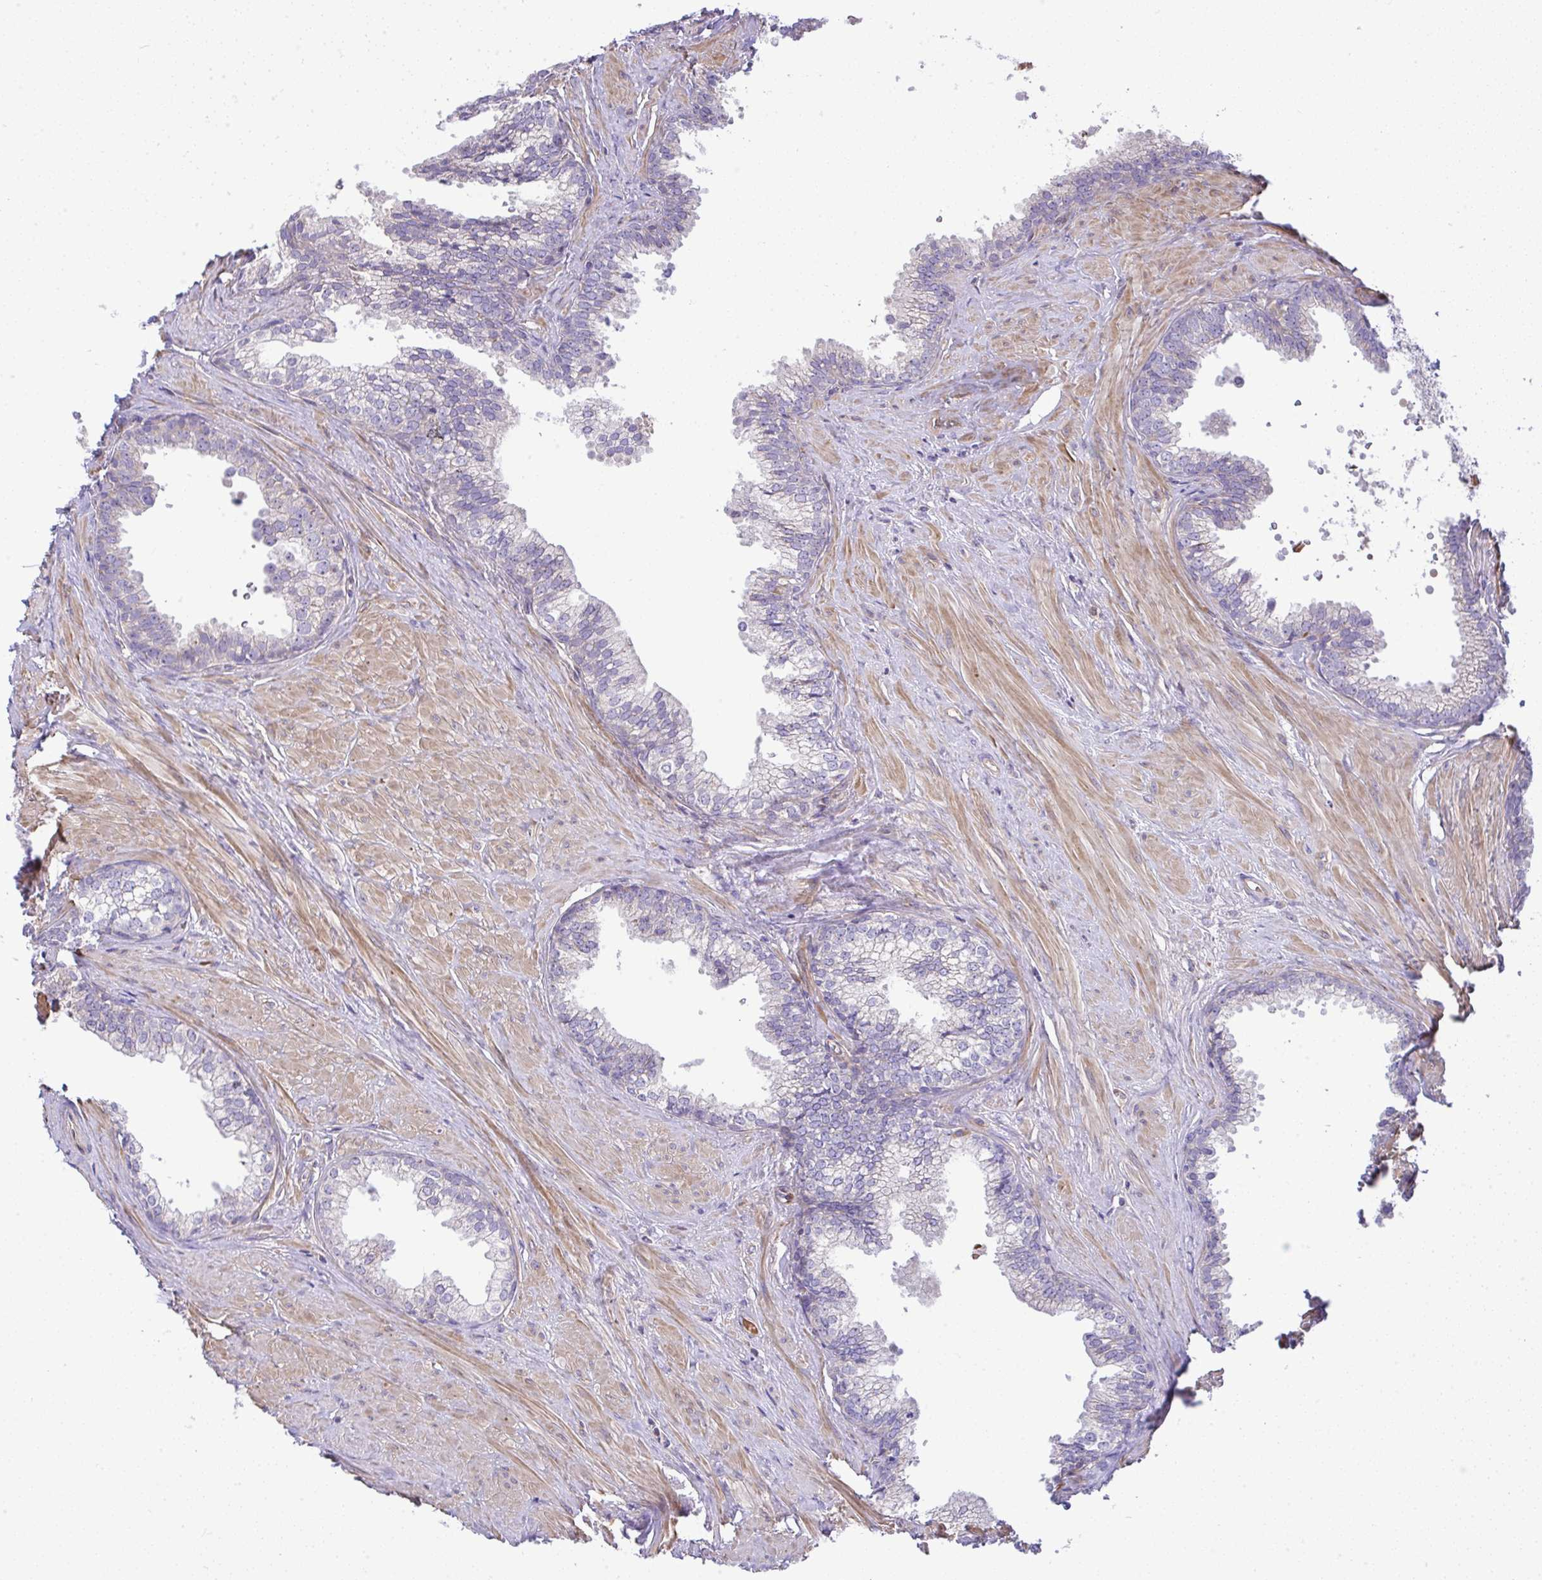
{"staining": {"intensity": "negative", "quantity": "none", "location": "none"}, "tissue": "prostate", "cell_type": "Glandular cells", "image_type": "normal", "snomed": [{"axis": "morphology", "description": "Normal tissue, NOS"}, {"axis": "topography", "description": "Prostate"}, {"axis": "topography", "description": "Peripheral nerve tissue"}], "caption": "Photomicrograph shows no significant protein positivity in glandular cells of unremarkable prostate. Brightfield microscopy of immunohistochemistry stained with DAB (3,3'-diaminobenzidine) (brown) and hematoxylin (blue), captured at high magnification.", "gene": "GRID2", "patient": {"sex": "male", "age": 55}}